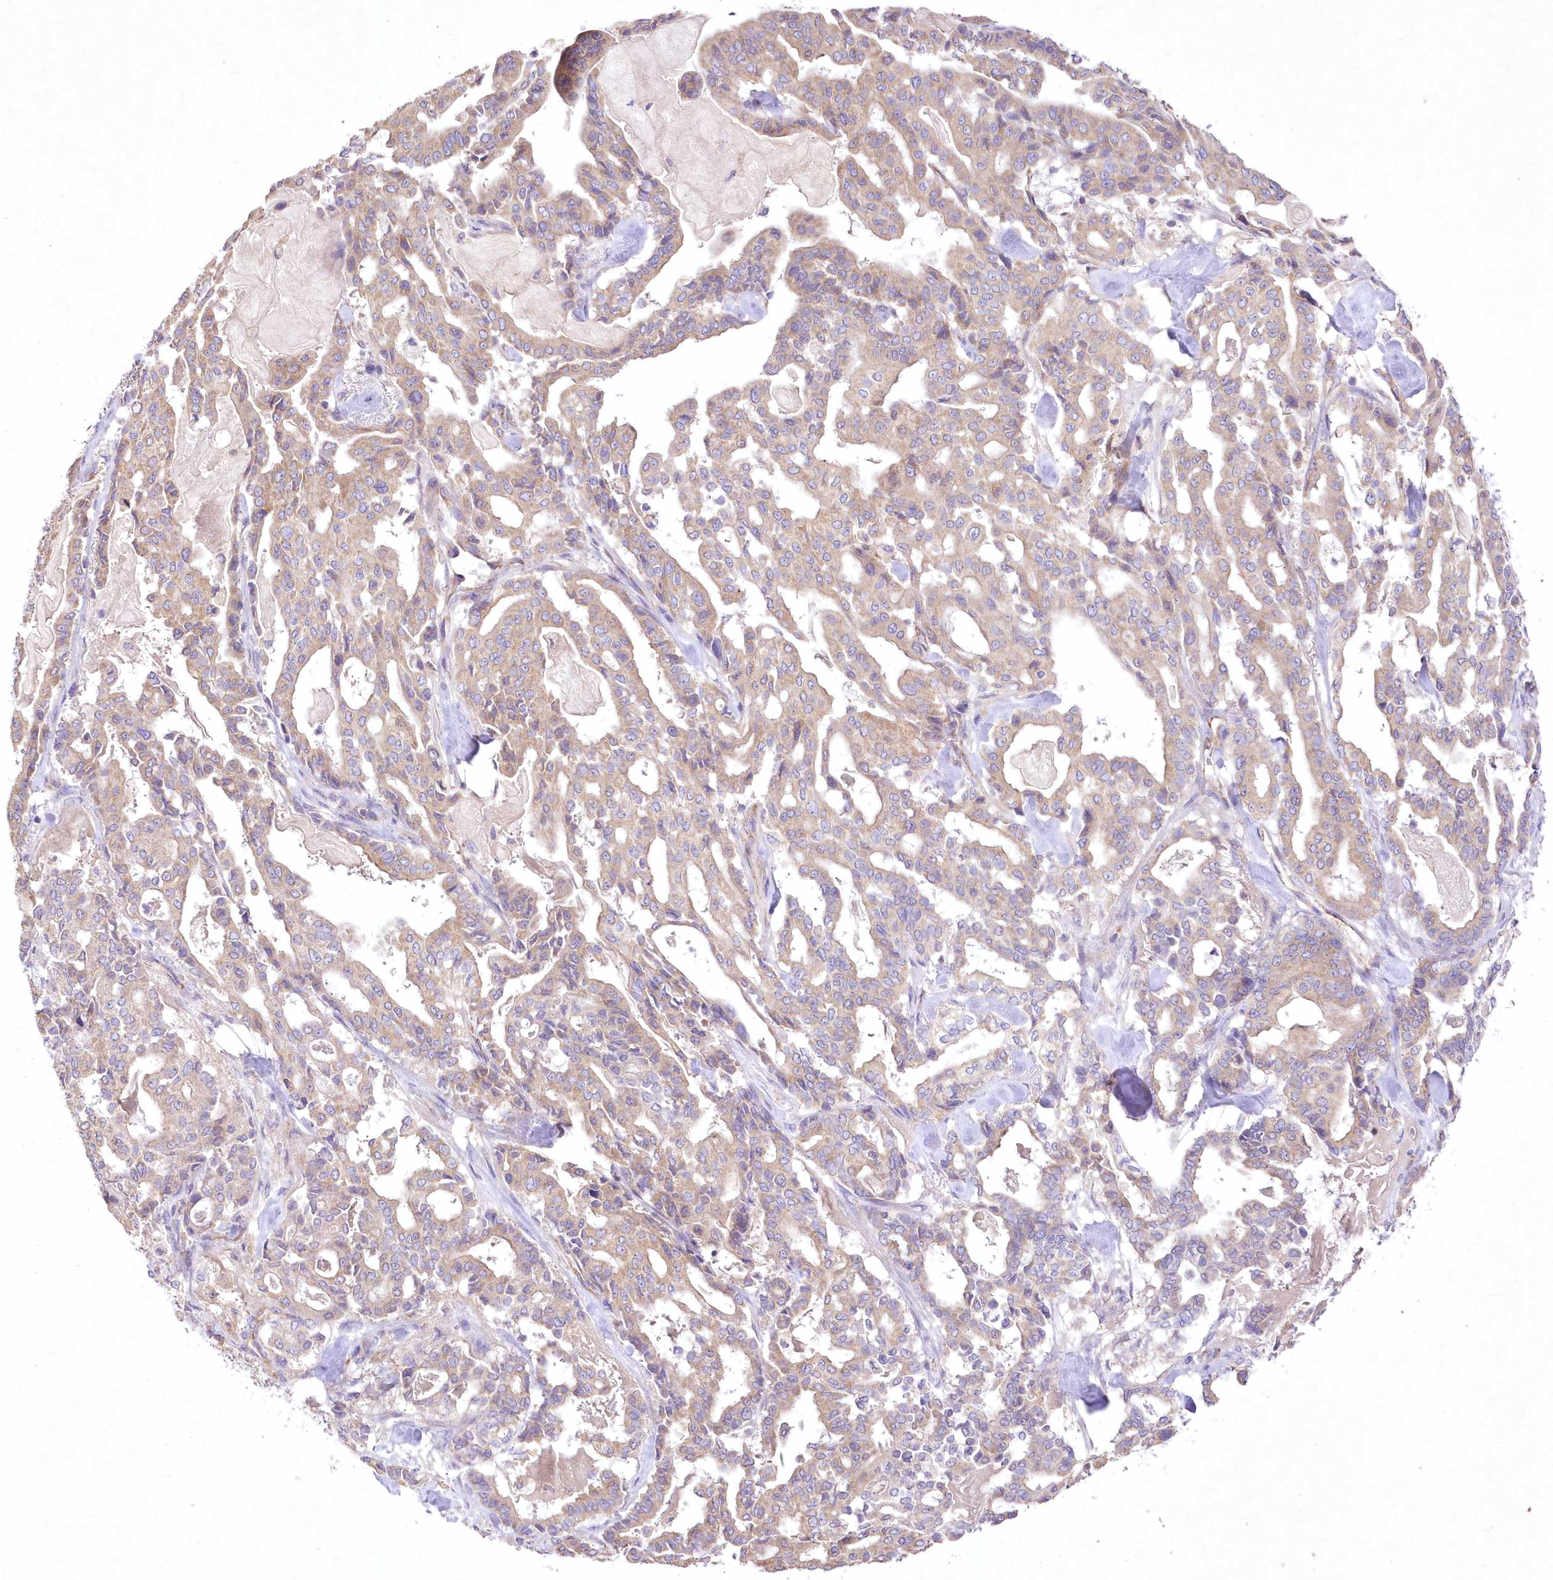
{"staining": {"intensity": "moderate", "quantity": "25%-75%", "location": "cytoplasmic/membranous"}, "tissue": "pancreatic cancer", "cell_type": "Tumor cells", "image_type": "cancer", "snomed": [{"axis": "morphology", "description": "Adenocarcinoma, NOS"}, {"axis": "topography", "description": "Pancreas"}], "caption": "Pancreatic cancer (adenocarcinoma) tissue reveals moderate cytoplasmic/membranous staining in about 25%-75% of tumor cells", "gene": "ITSN2", "patient": {"sex": "male", "age": 63}}